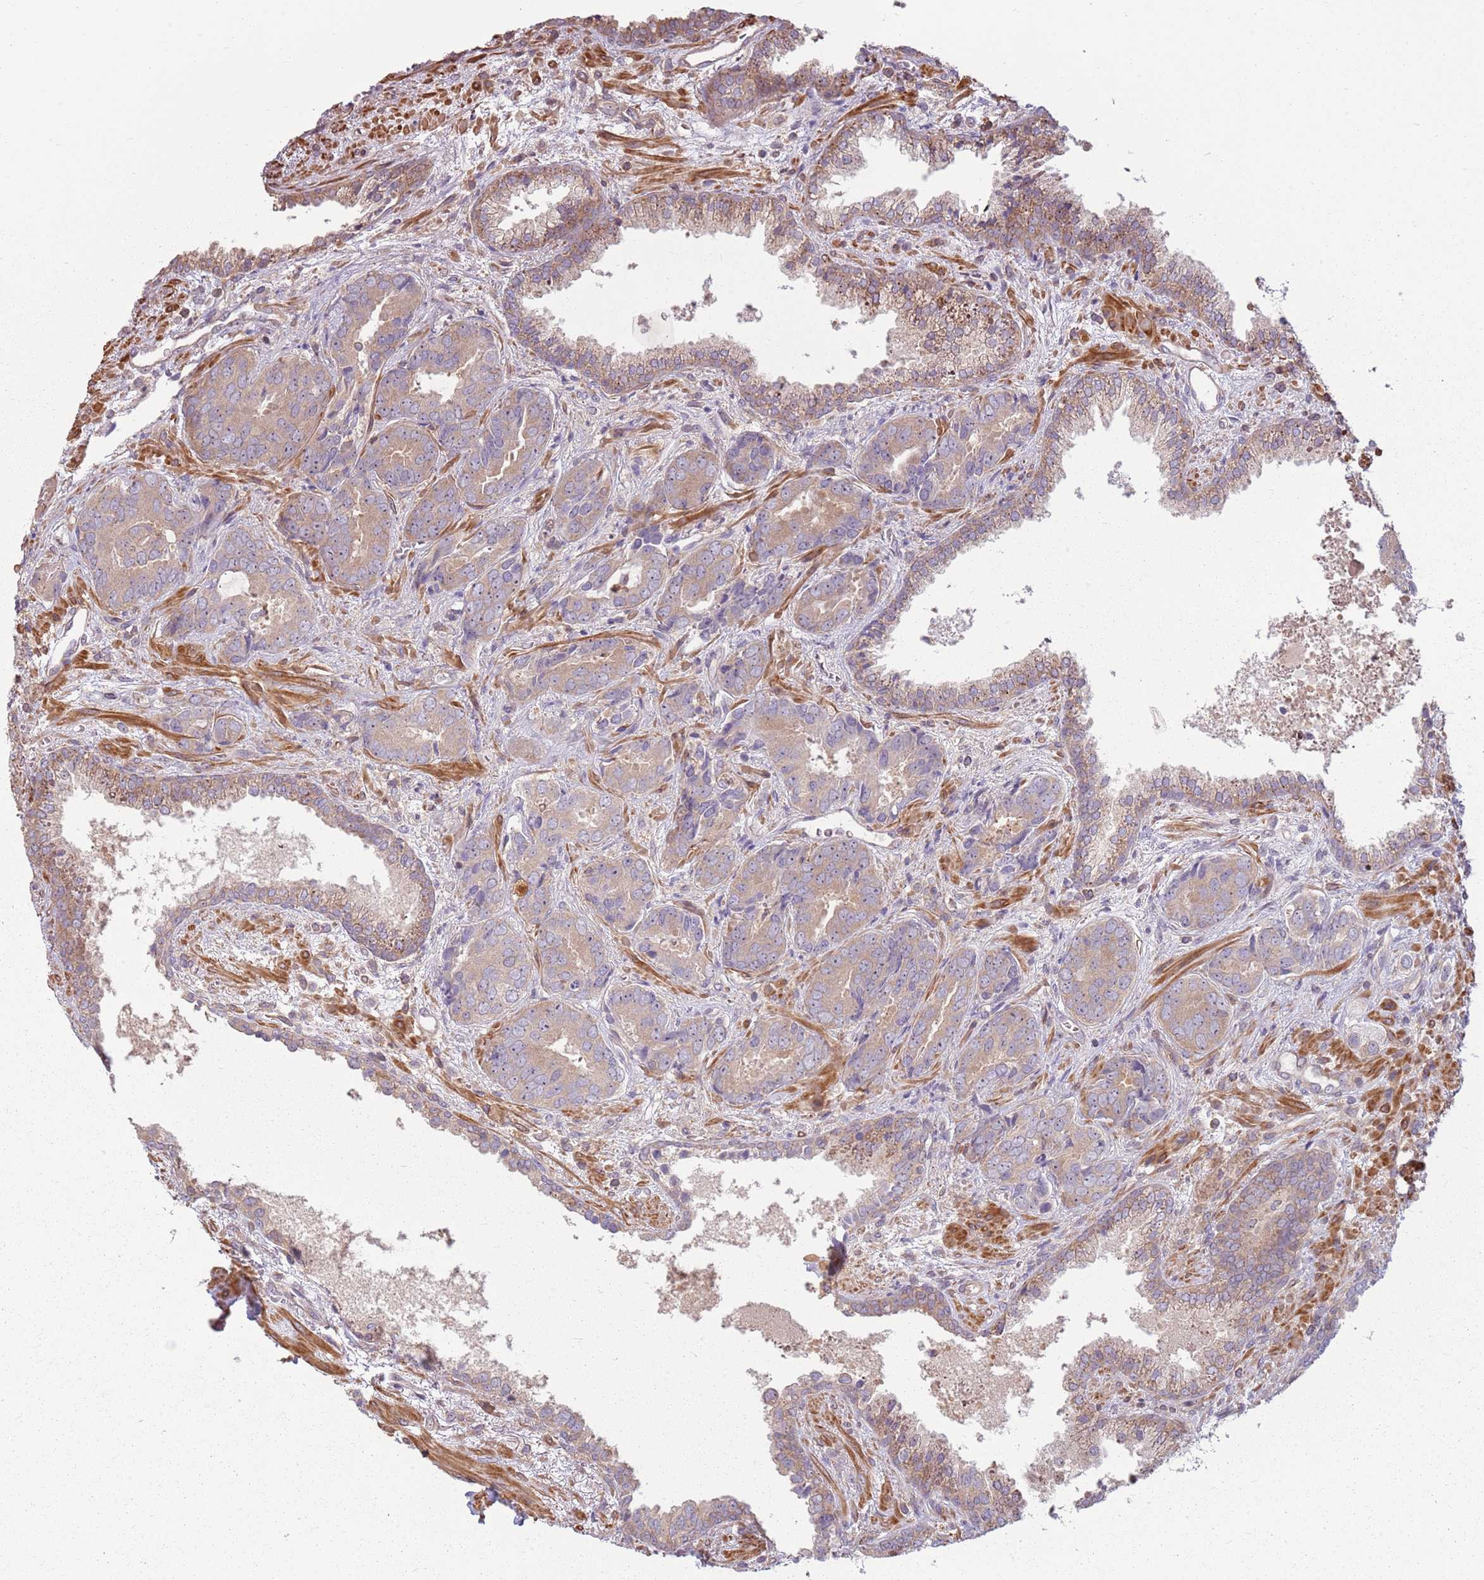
{"staining": {"intensity": "weak", "quantity": "<25%", "location": "cytoplasmic/membranous"}, "tissue": "prostate cancer", "cell_type": "Tumor cells", "image_type": "cancer", "snomed": [{"axis": "morphology", "description": "Adenocarcinoma, High grade"}, {"axis": "topography", "description": "Prostate"}], "caption": "This image is of high-grade adenocarcinoma (prostate) stained with immunohistochemistry to label a protein in brown with the nuclei are counter-stained blue. There is no expression in tumor cells. (Brightfield microscopy of DAB (3,3'-diaminobenzidine) immunohistochemistry (IHC) at high magnification).", "gene": "RPL21", "patient": {"sex": "male", "age": 71}}